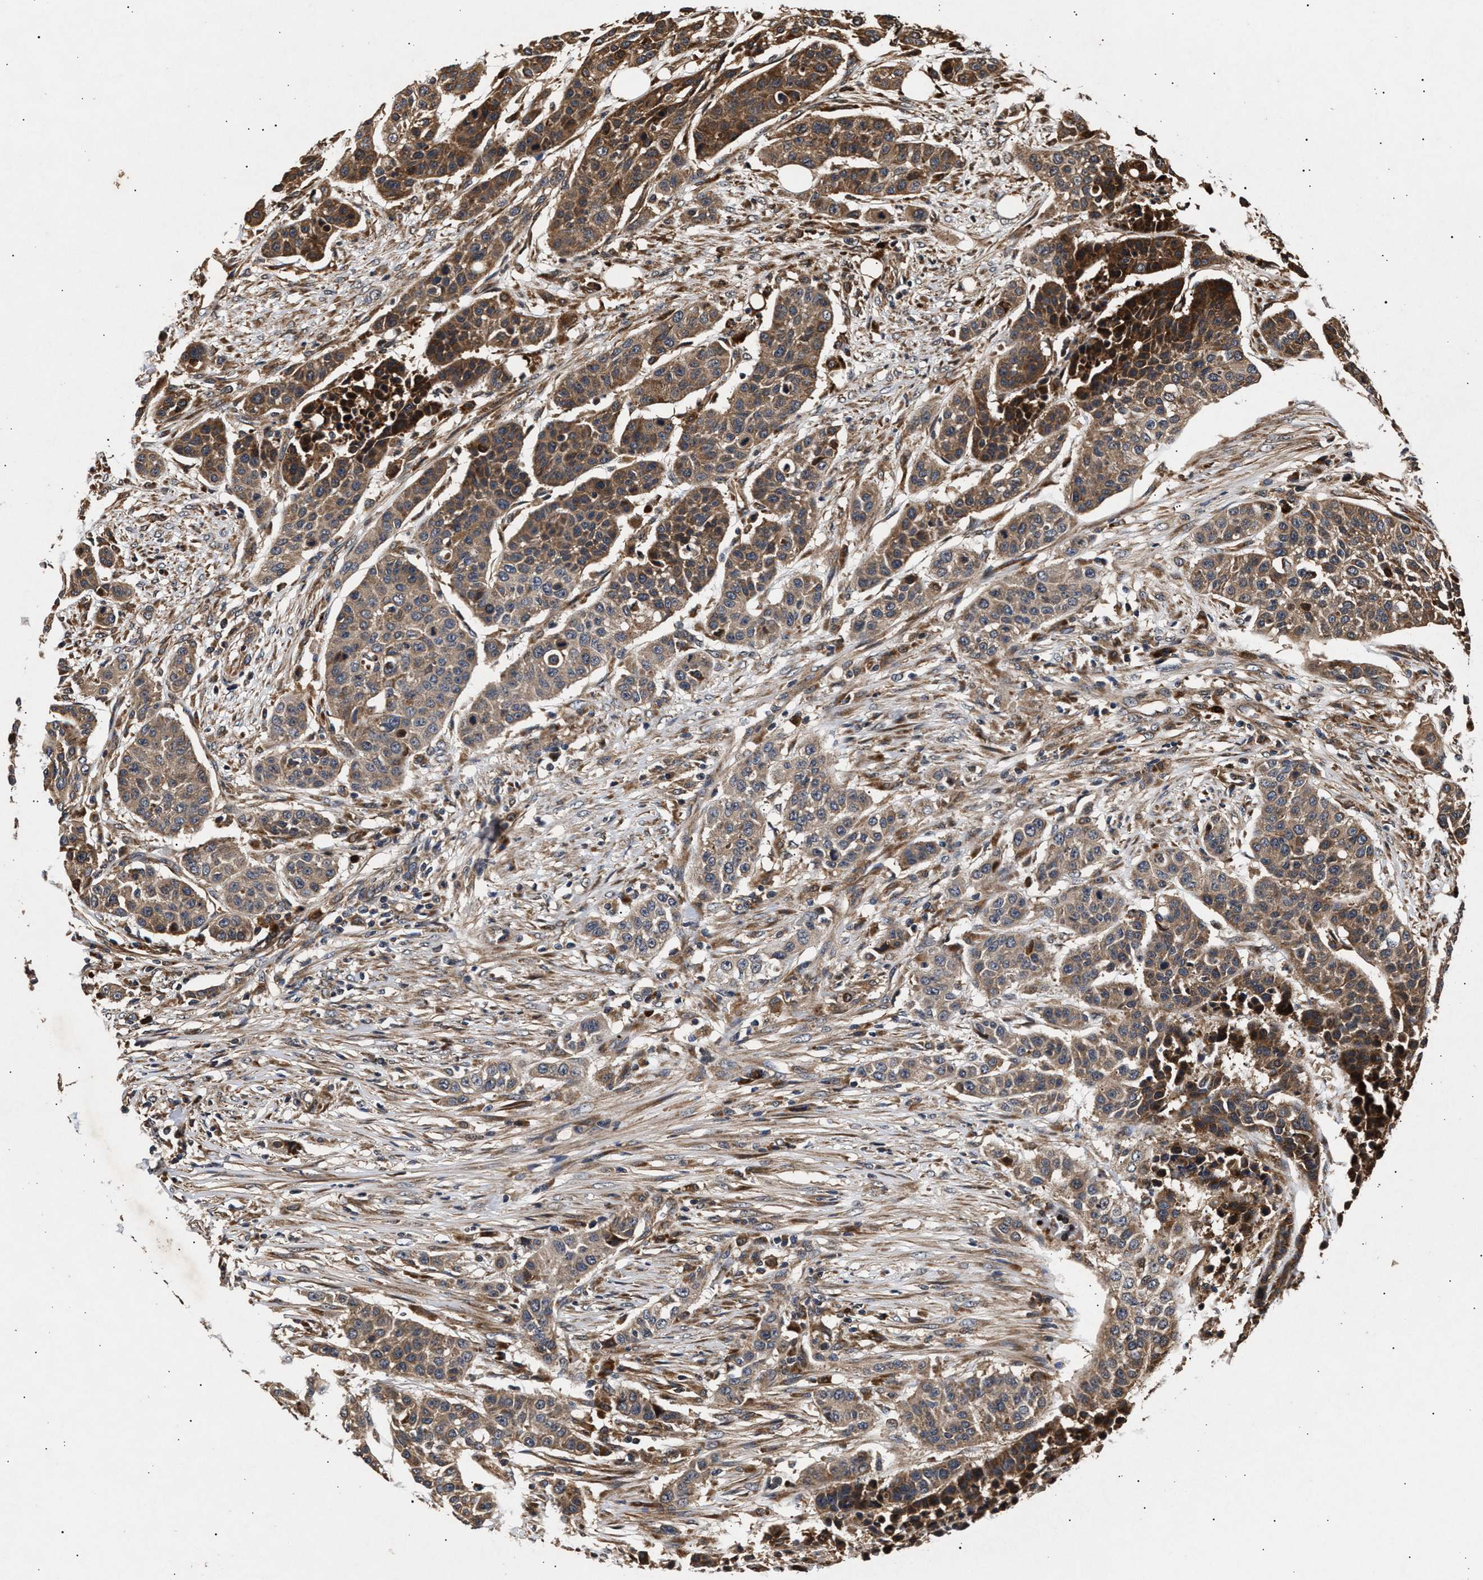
{"staining": {"intensity": "moderate", "quantity": ">75%", "location": "cytoplasmic/membranous"}, "tissue": "urothelial cancer", "cell_type": "Tumor cells", "image_type": "cancer", "snomed": [{"axis": "morphology", "description": "Urothelial carcinoma, High grade"}, {"axis": "topography", "description": "Urinary bladder"}], "caption": "An image of urothelial cancer stained for a protein reveals moderate cytoplasmic/membranous brown staining in tumor cells. Using DAB (brown) and hematoxylin (blue) stains, captured at high magnification using brightfield microscopy.", "gene": "ITGB5", "patient": {"sex": "male", "age": 74}}